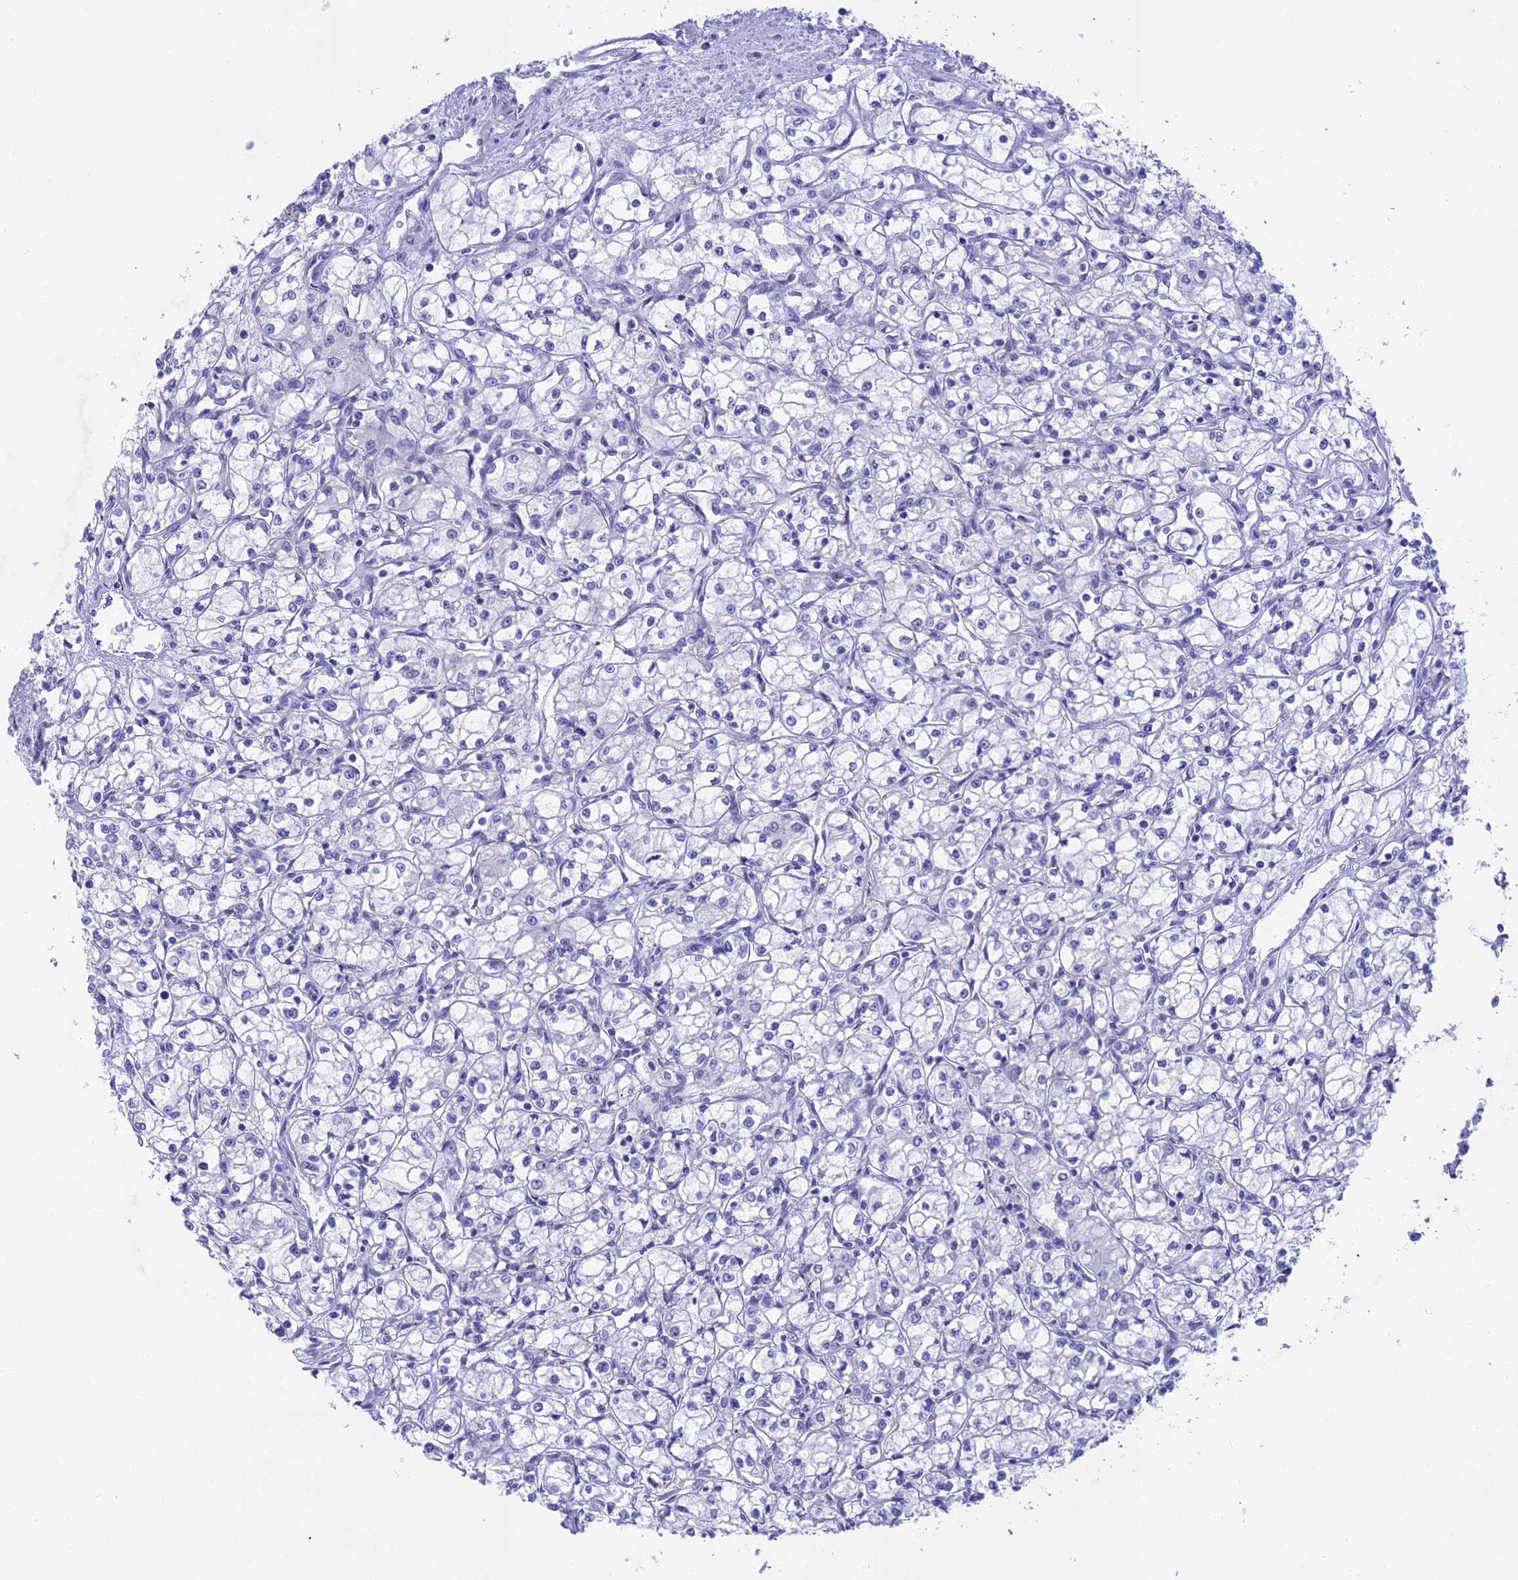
{"staining": {"intensity": "negative", "quantity": "none", "location": "none"}, "tissue": "renal cancer", "cell_type": "Tumor cells", "image_type": "cancer", "snomed": [{"axis": "morphology", "description": "Adenocarcinoma, NOS"}, {"axis": "topography", "description": "Kidney"}], "caption": "A photomicrograph of renal adenocarcinoma stained for a protein reveals no brown staining in tumor cells.", "gene": "BTBD19", "patient": {"sex": "male", "age": 59}}